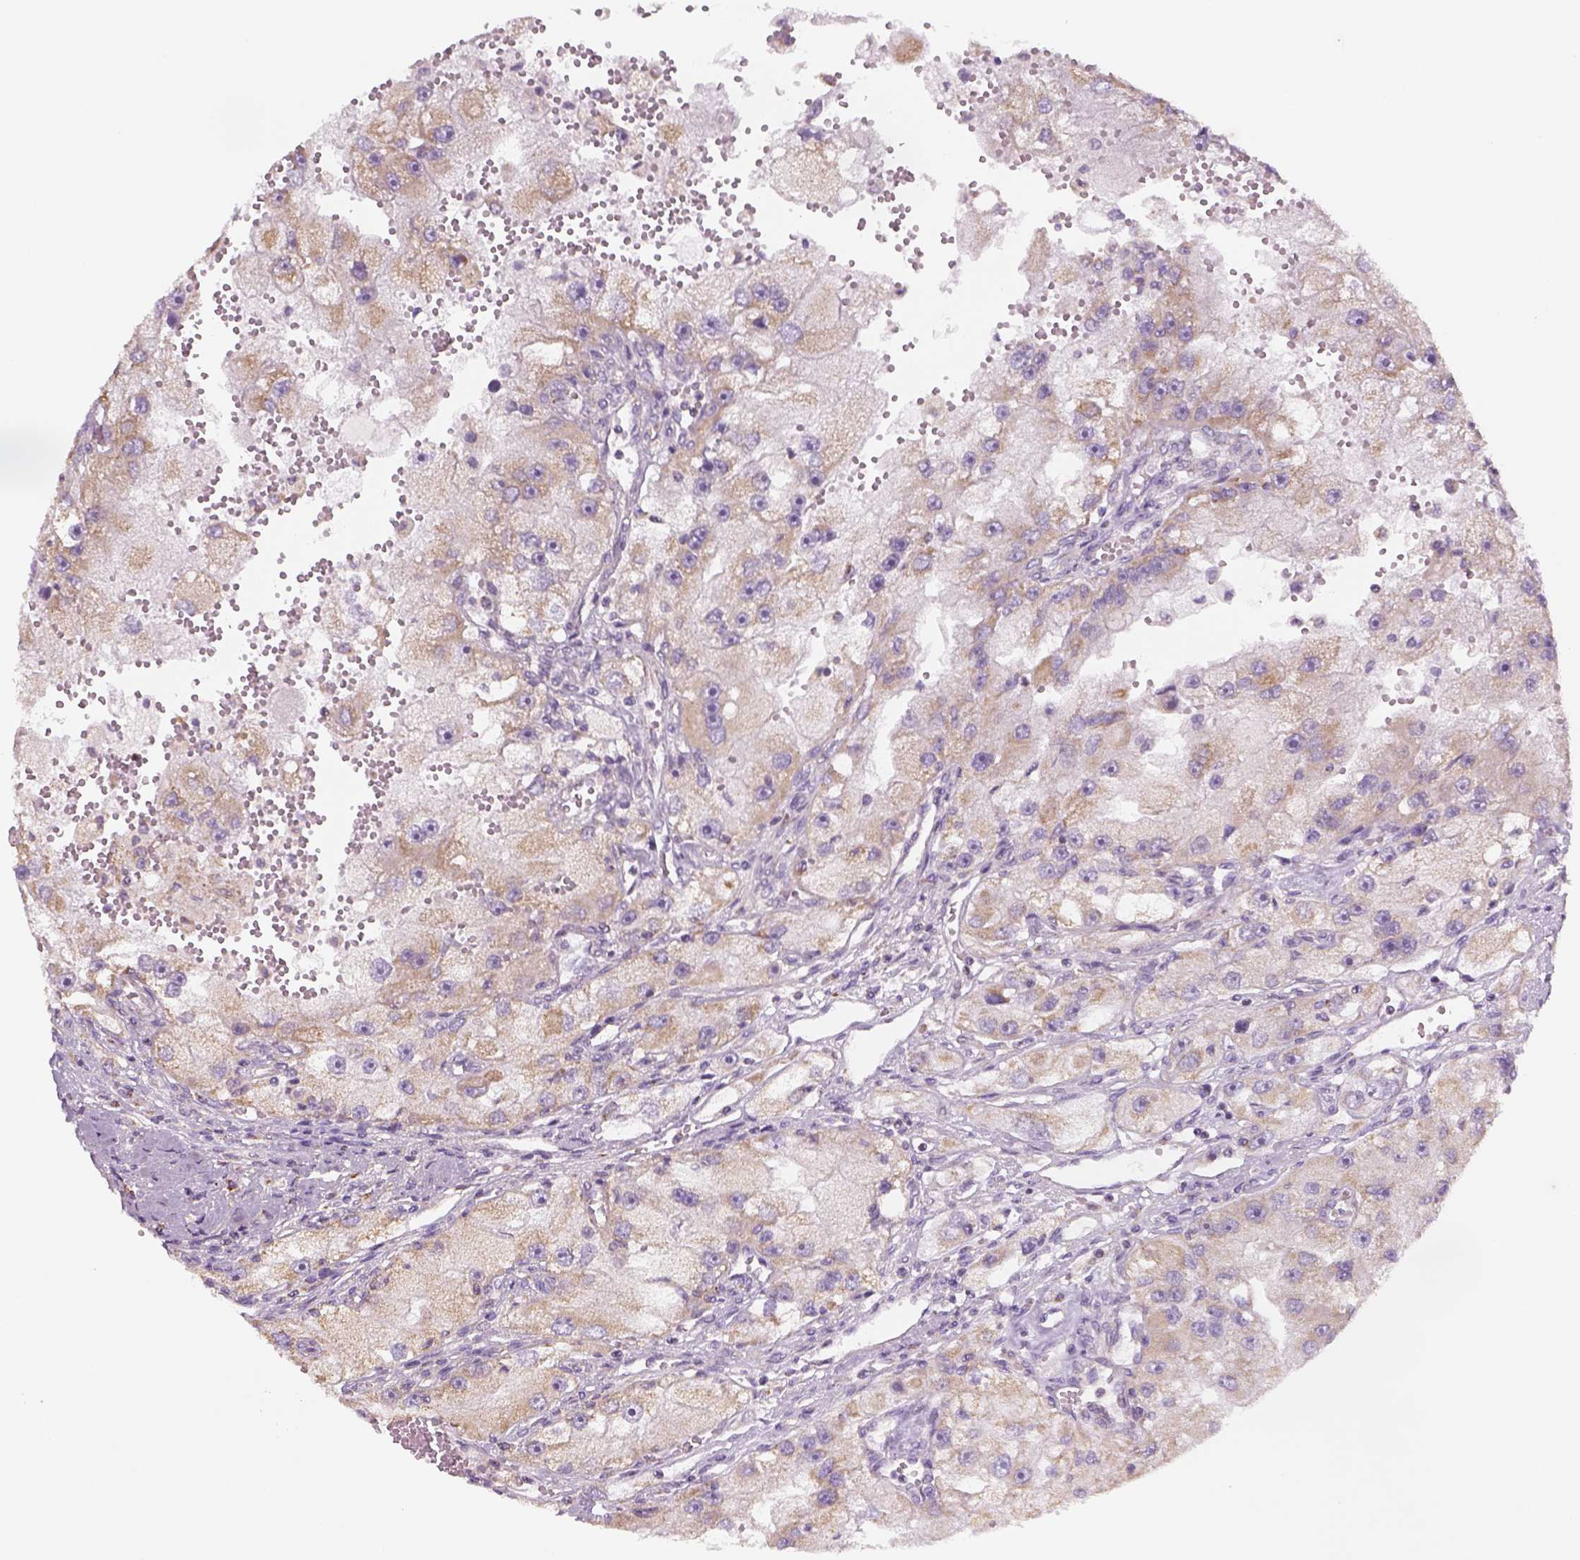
{"staining": {"intensity": "weak", "quantity": "25%-75%", "location": "cytoplasmic/membranous"}, "tissue": "renal cancer", "cell_type": "Tumor cells", "image_type": "cancer", "snomed": [{"axis": "morphology", "description": "Adenocarcinoma, NOS"}, {"axis": "topography", "description": "Kidney"}], "caption": "Protein staining displays weak cytoplasmic/membranous staining in about 25%-75% of tumor cells in renal cancer.", "gene": "AWAT2", "patient": {"sex": "male", "age": 63}}